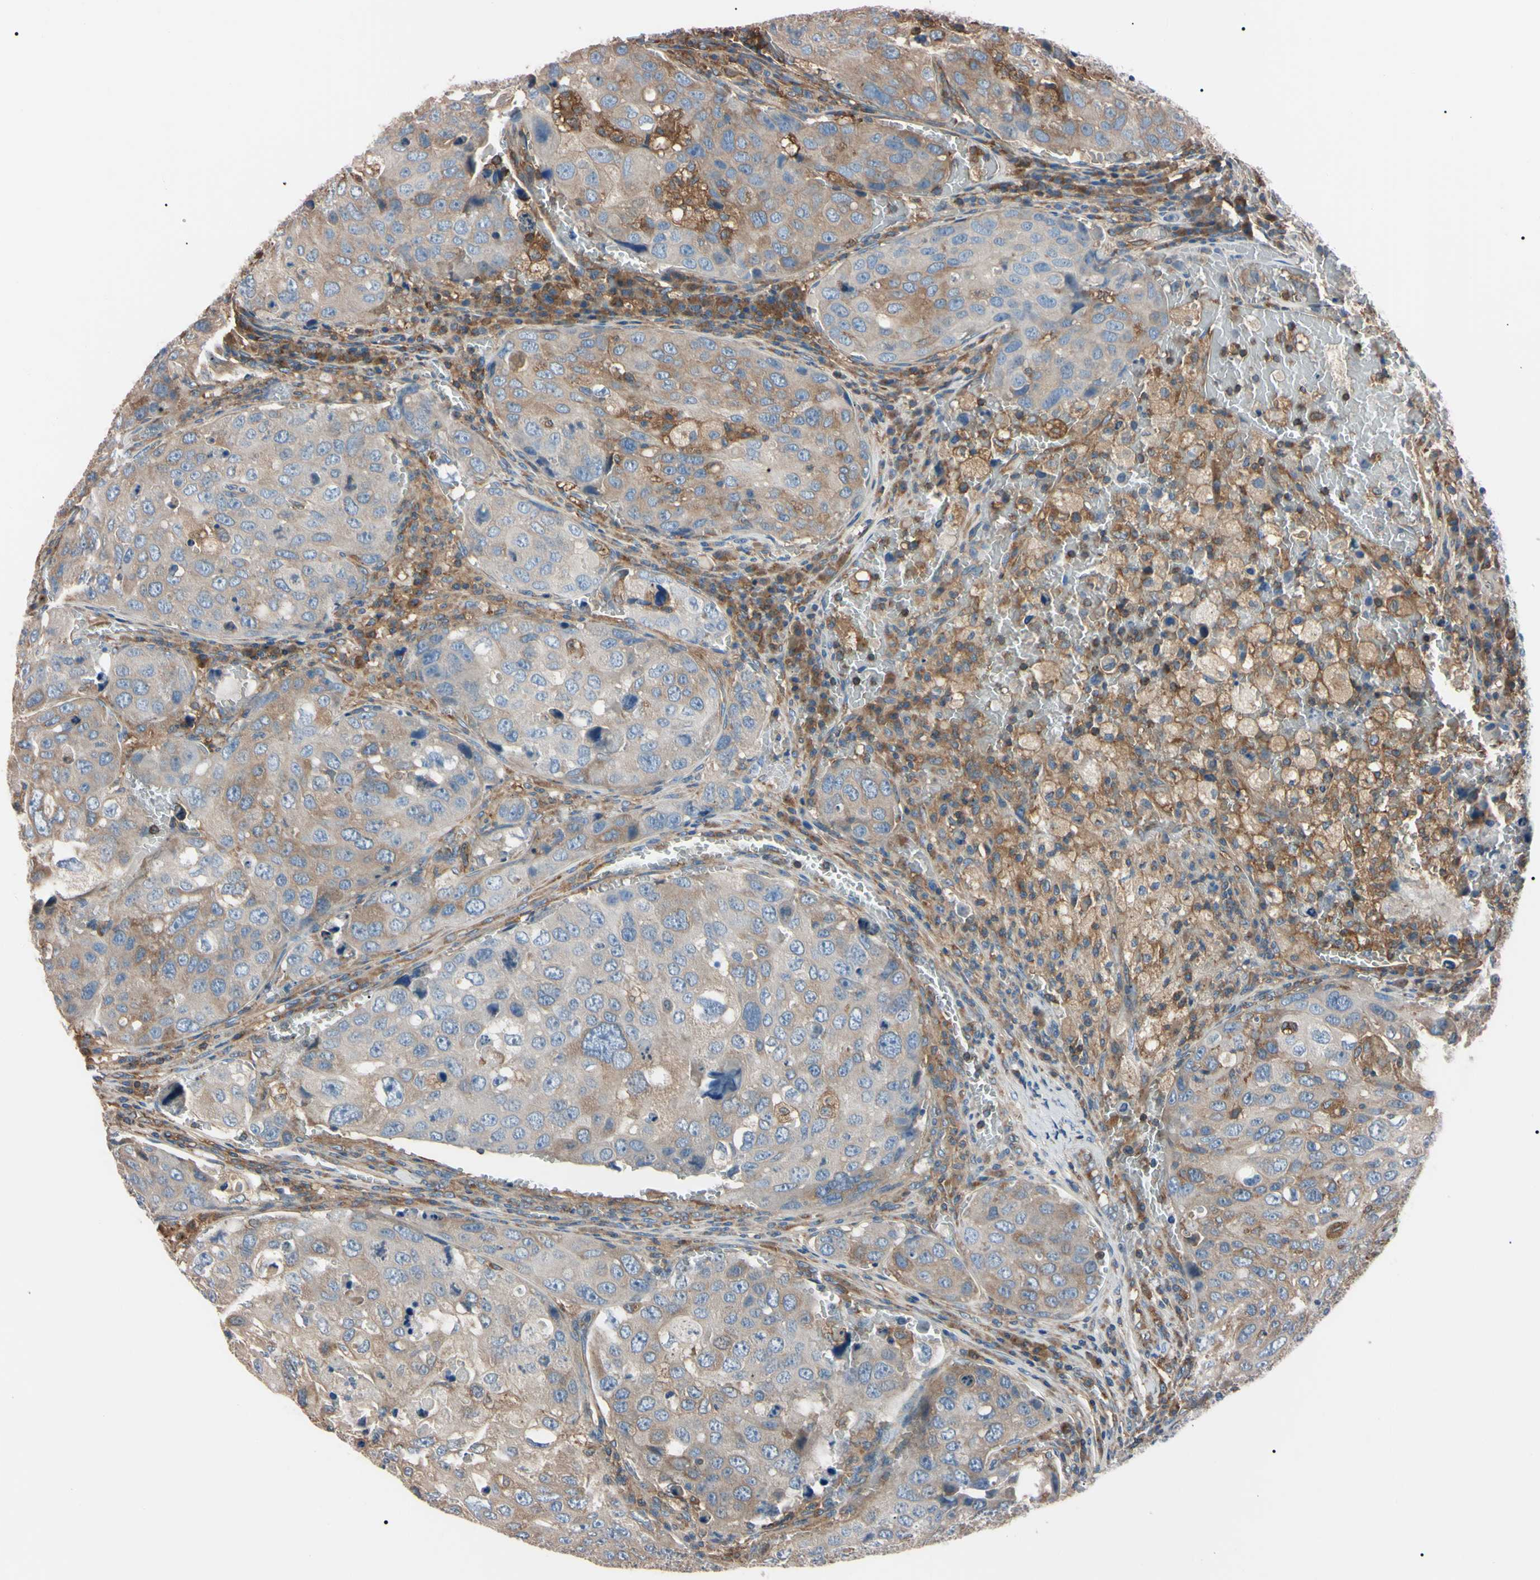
{"staining": {"intensity": "weak", "quantity": ">75%", "location": "cytoplasmic/membranous"}, "tissue": "urothelial cancer", "cell_type": "Tumor cells", "image_type": "cancer", "snomed": [{"axis": "morphology", "description": "Urothelial carcinoma, High grade"}, {"axis": "topography", "description": "Lymph node"}, {"axis": "topography", "description": "Urinary bladder"}], "caption": "About >75% of tumor cells in high-grade urothelial carcinoma show weak cytoplasmic/membranous protein positivity as visualized by brown immunohistochemical staining.", "gene": "PRKACA", "patient": {"sex": "male", "age": 51}}